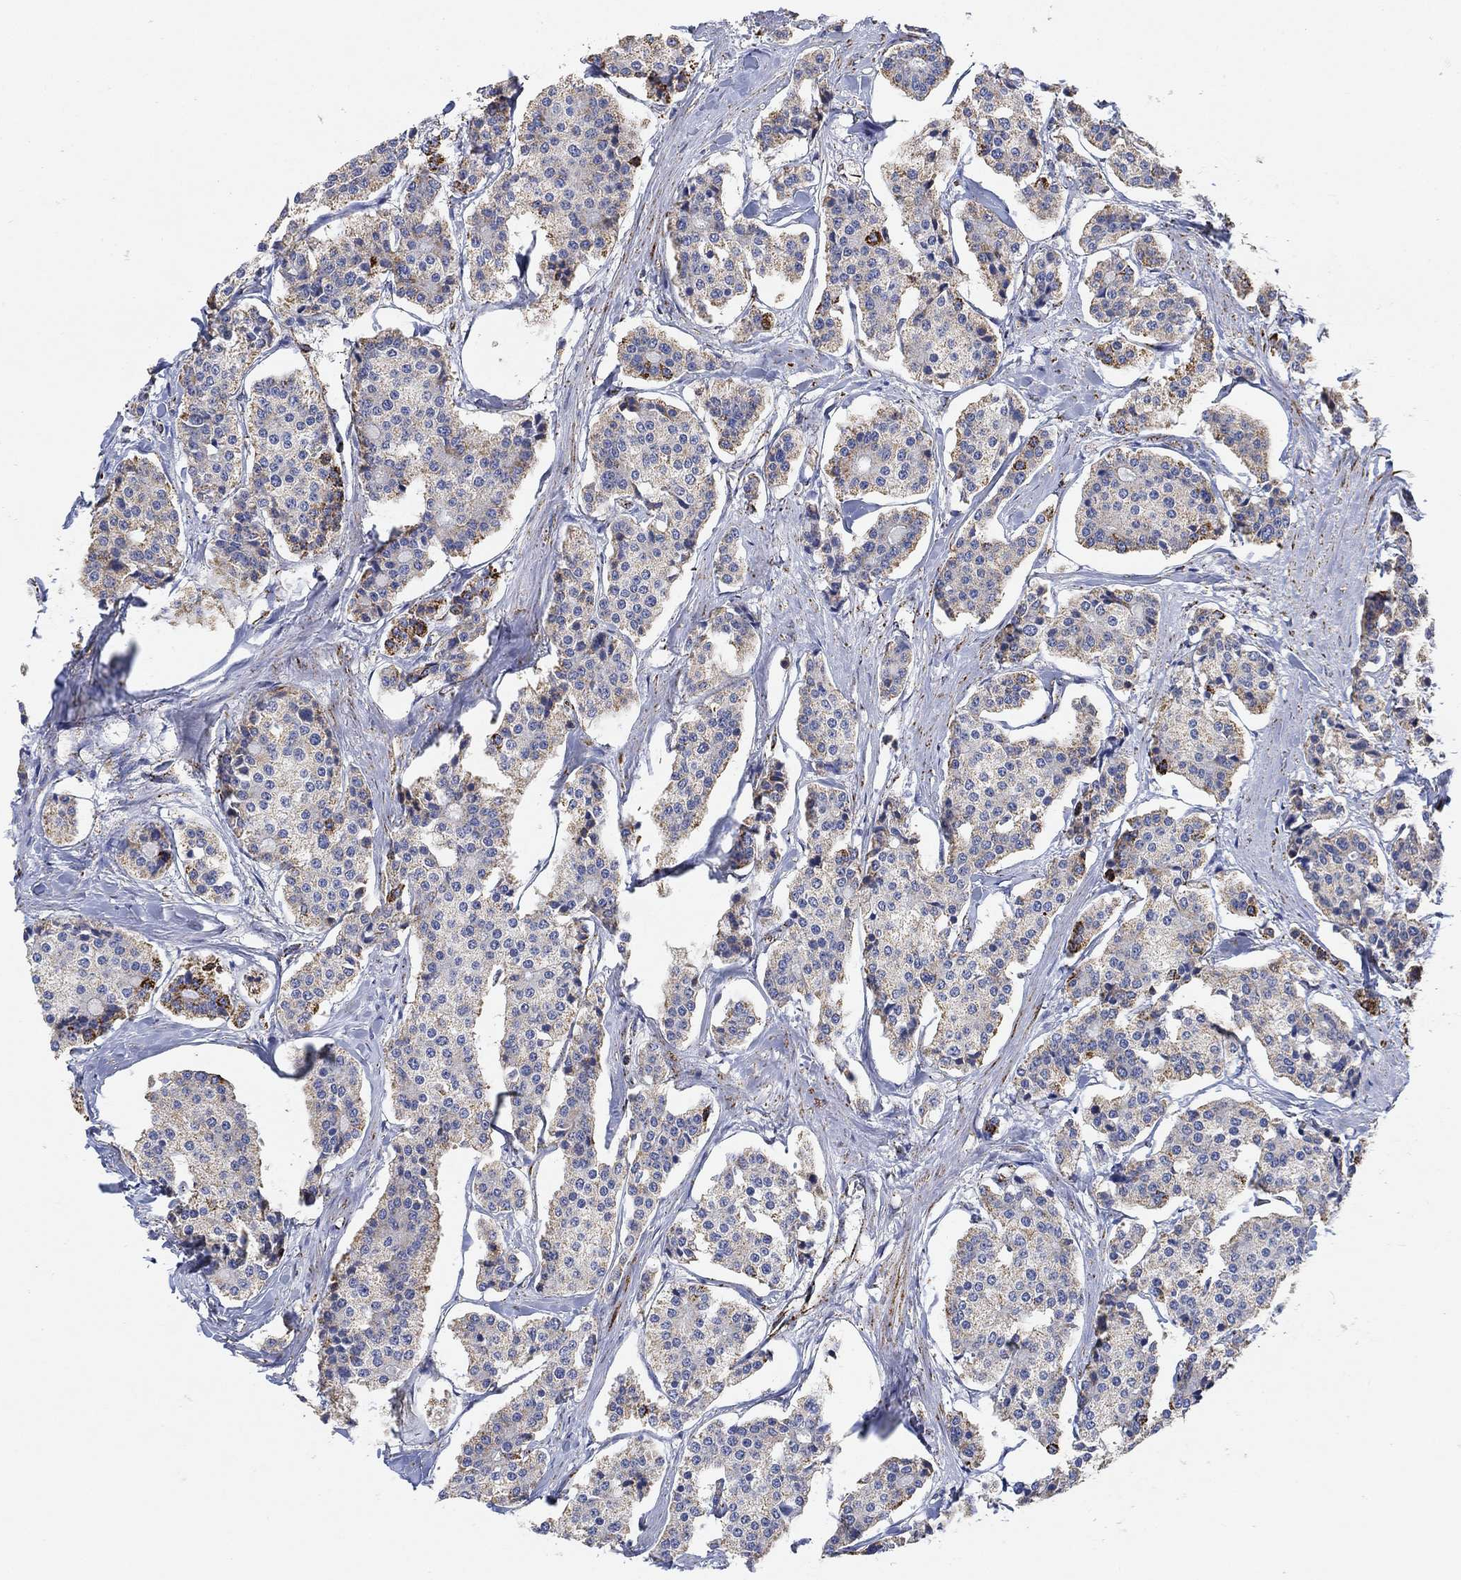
{"staining": {"intensity": "moderate", "quantity": "<25%", "location": "cytoplasmic/membranous"}, "tissue": "carcinoid", "cell_type": "Tumor cells", "image_type": "cancer", "snomed": [{"axis": "morphology", "description": "Carcinoid, malignant, NOS"}, {"axis": "topography", "description": "Small intestine"}], "caption": "High-power microscopy captured an IHC photomicrograph of carcinoid, revealing moderate cytoplasmic/membranous staining in approximately <25% of tumor cells. (brown staining indicates protein expression, while blue staining denotes nuclei).", "gene": "NDUFS3", "patient": {"sex": "female", "age": 65}}